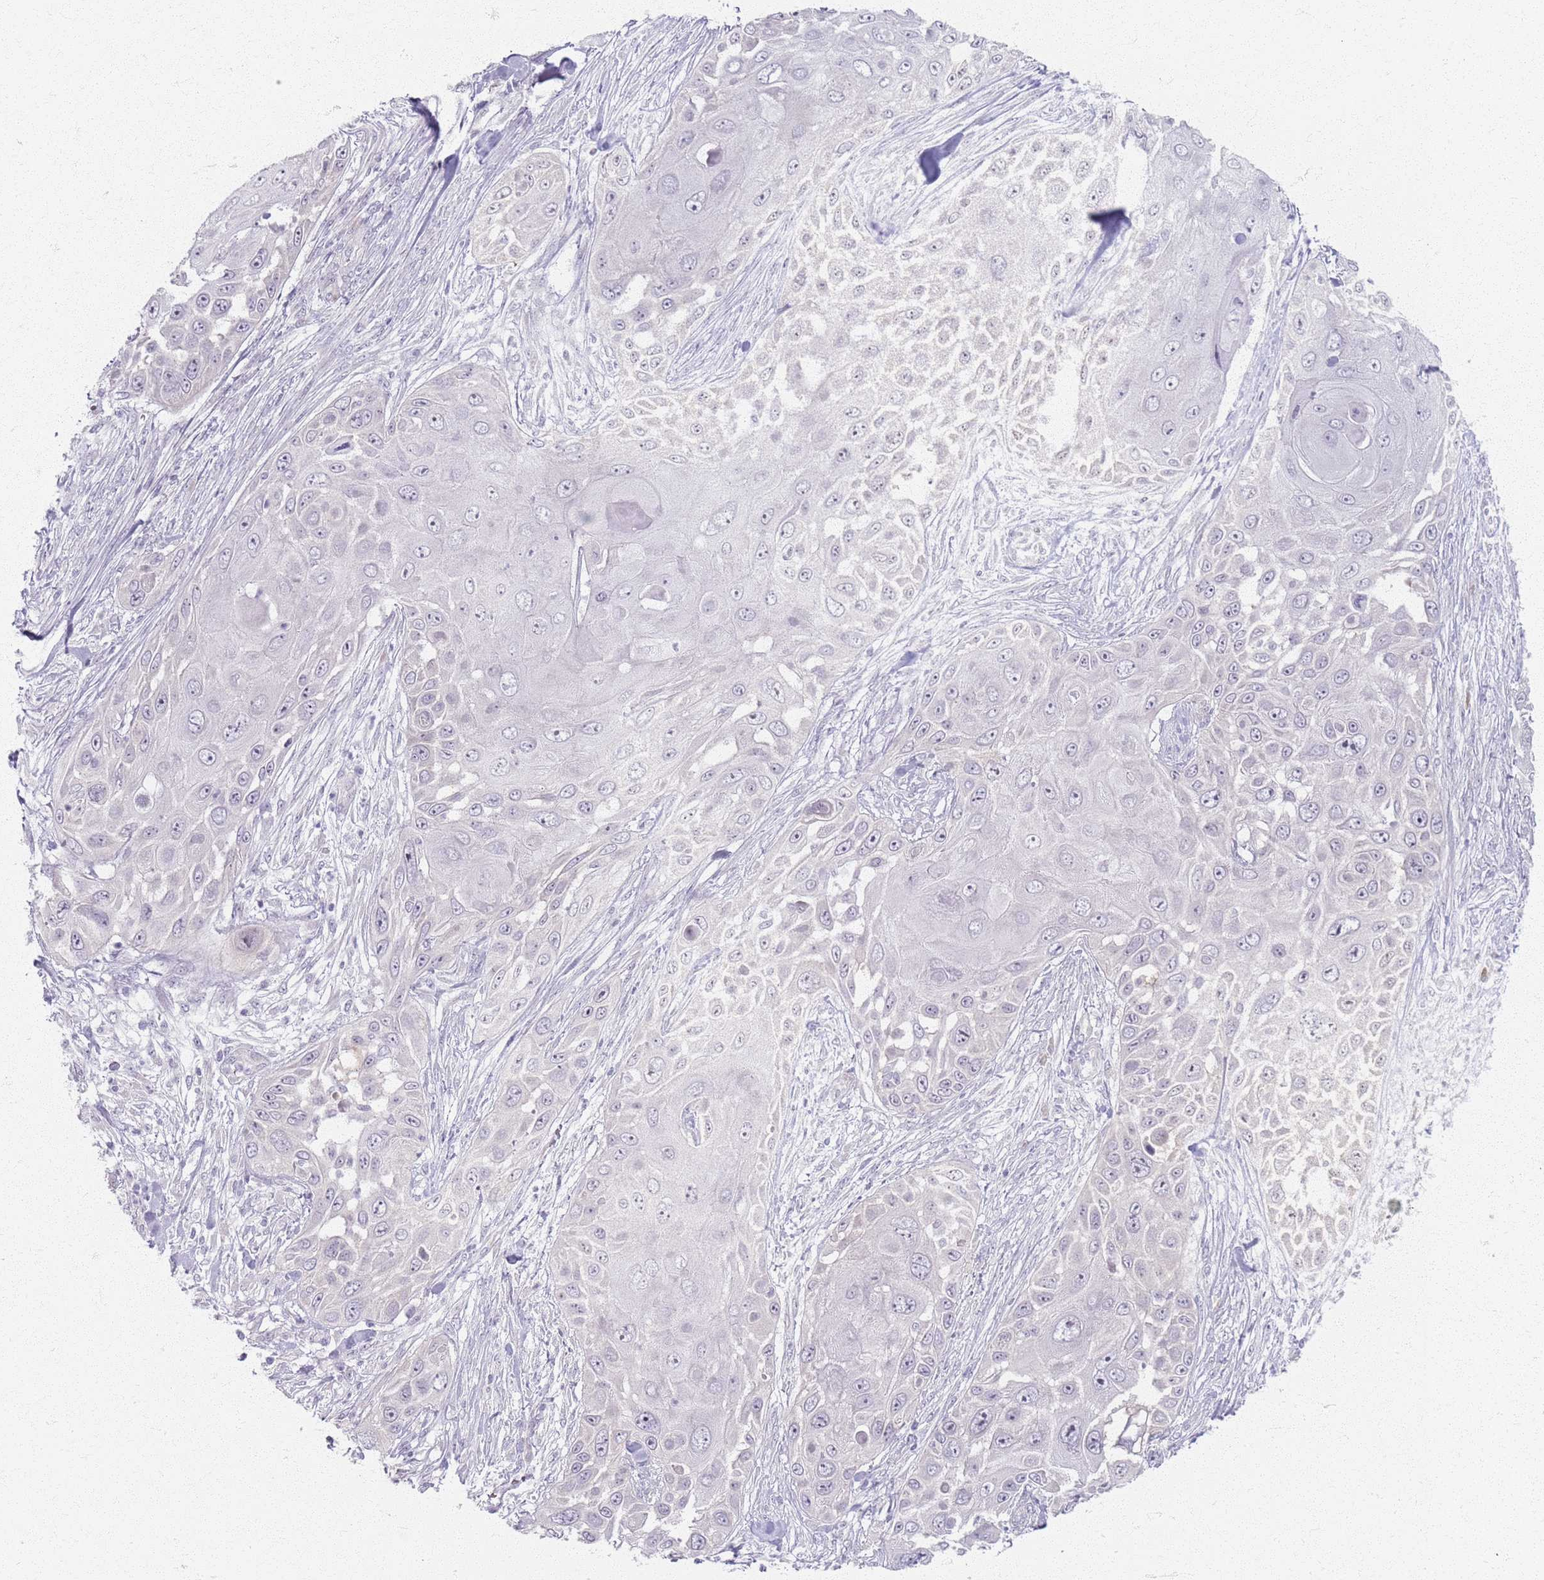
{"staining": {"intensity": "negative", "quantity": "none", "location": "none"}, "tissue": "skin cancer", "cell_type": "Tumor cells", "image_type": "cancer", "snomed": [{"axis": "morphology", "description": "Squamous cell carcinoma, NOS"}, {"axis": "topography", "description": "Skin"}], "caption": "Image shows no protein staining in tumor cells of skin squamous cell carcinoma tissue.", "gene": "CRIPT", "patient": {"sex": "female", "age": 44}}